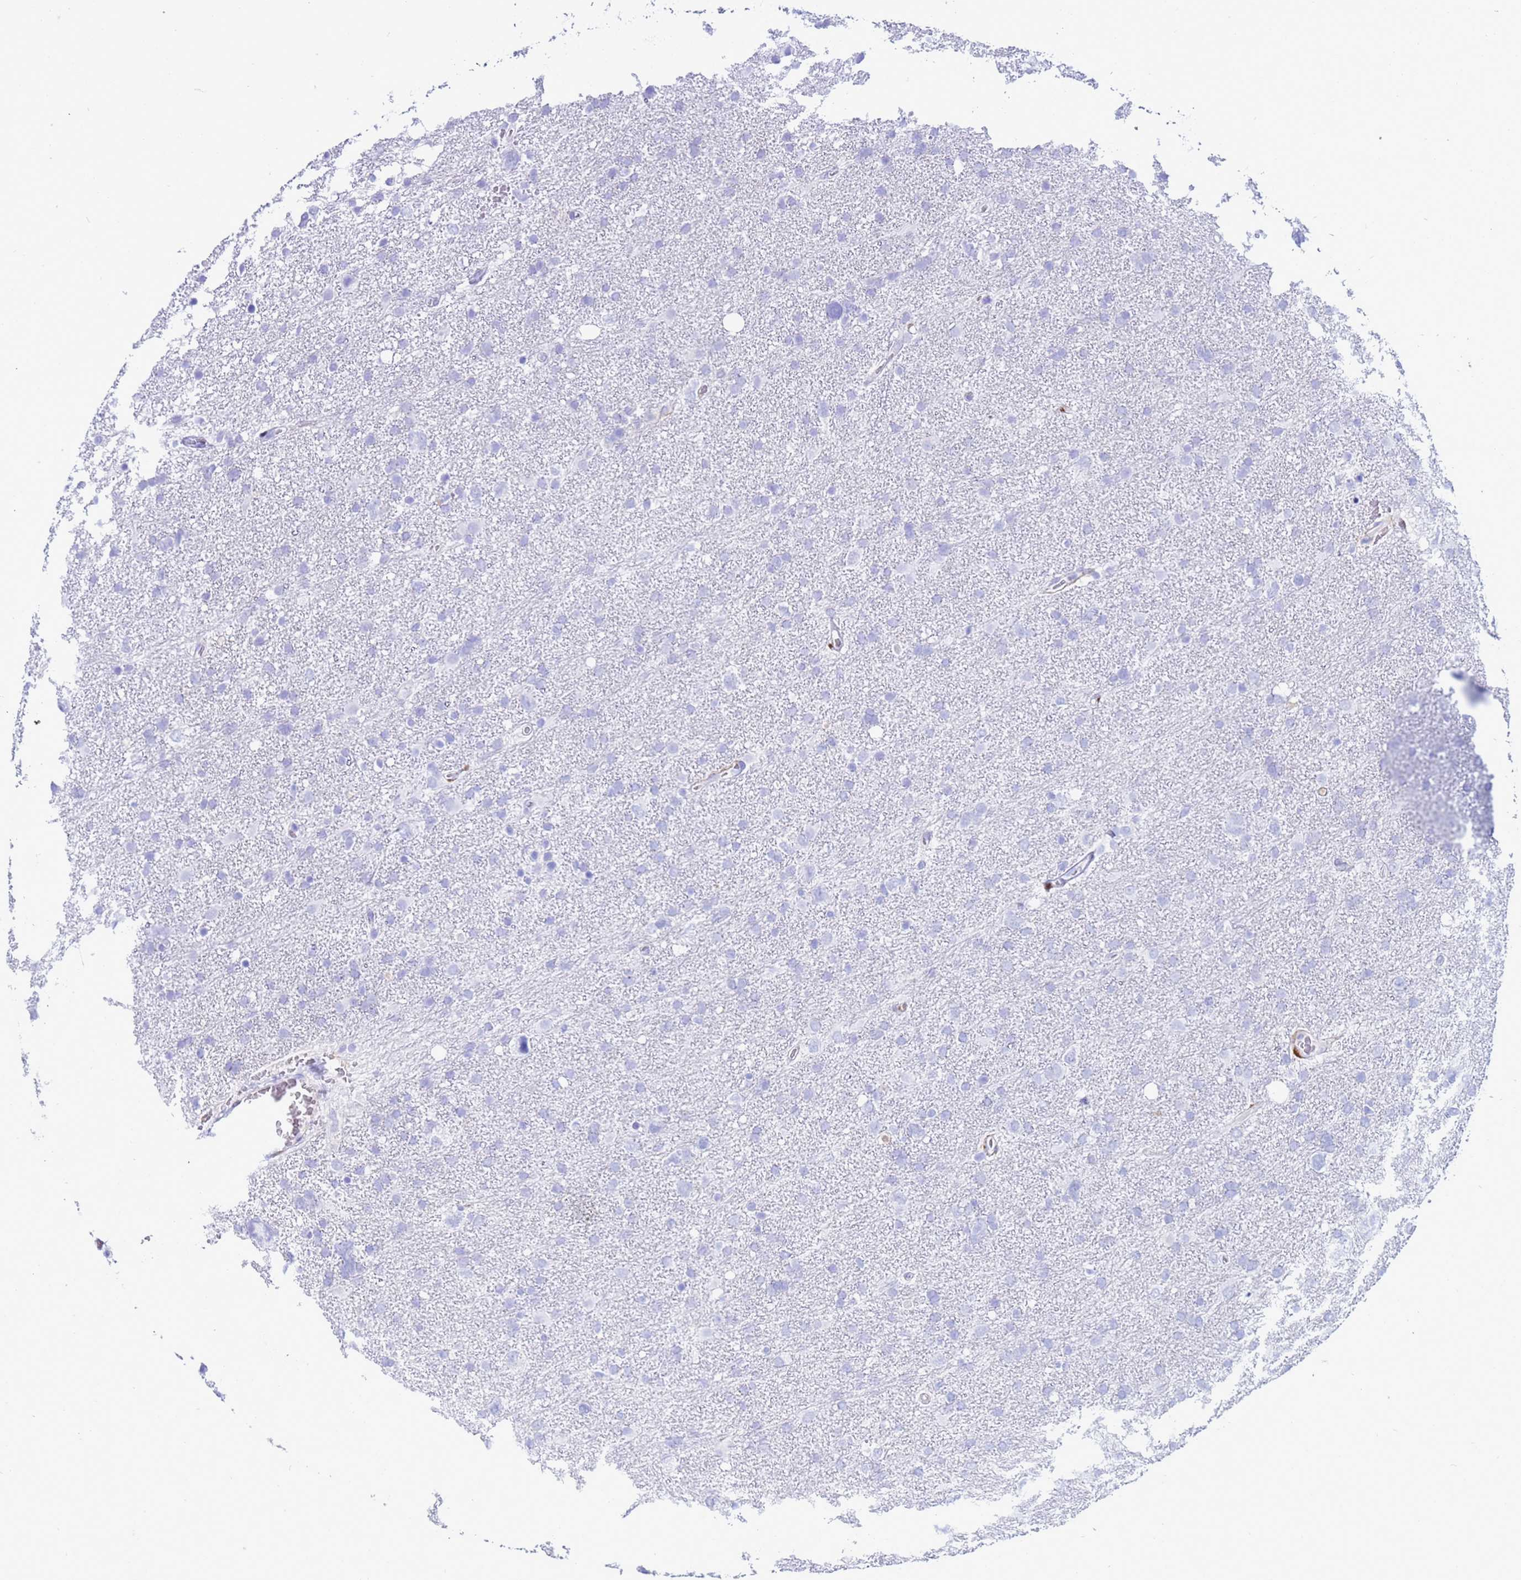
{"staining": {"intensity": "negative", "quantity": "none", "location": "none"}, "tissue": "glioma", "cell_type": "Tumor cells", "image_type": "cancer", "snomed": [{"axis": "morphology", "description": "Glioma, malignant, High grade"}, {"axis": "topography", "description": "Brain"}], "caption": "Photomicrograph shows no protein staining in tumor cells of glioma tissue.", "gene": "AKR1C2", "patient": {"sex": "male", "age": 61}}